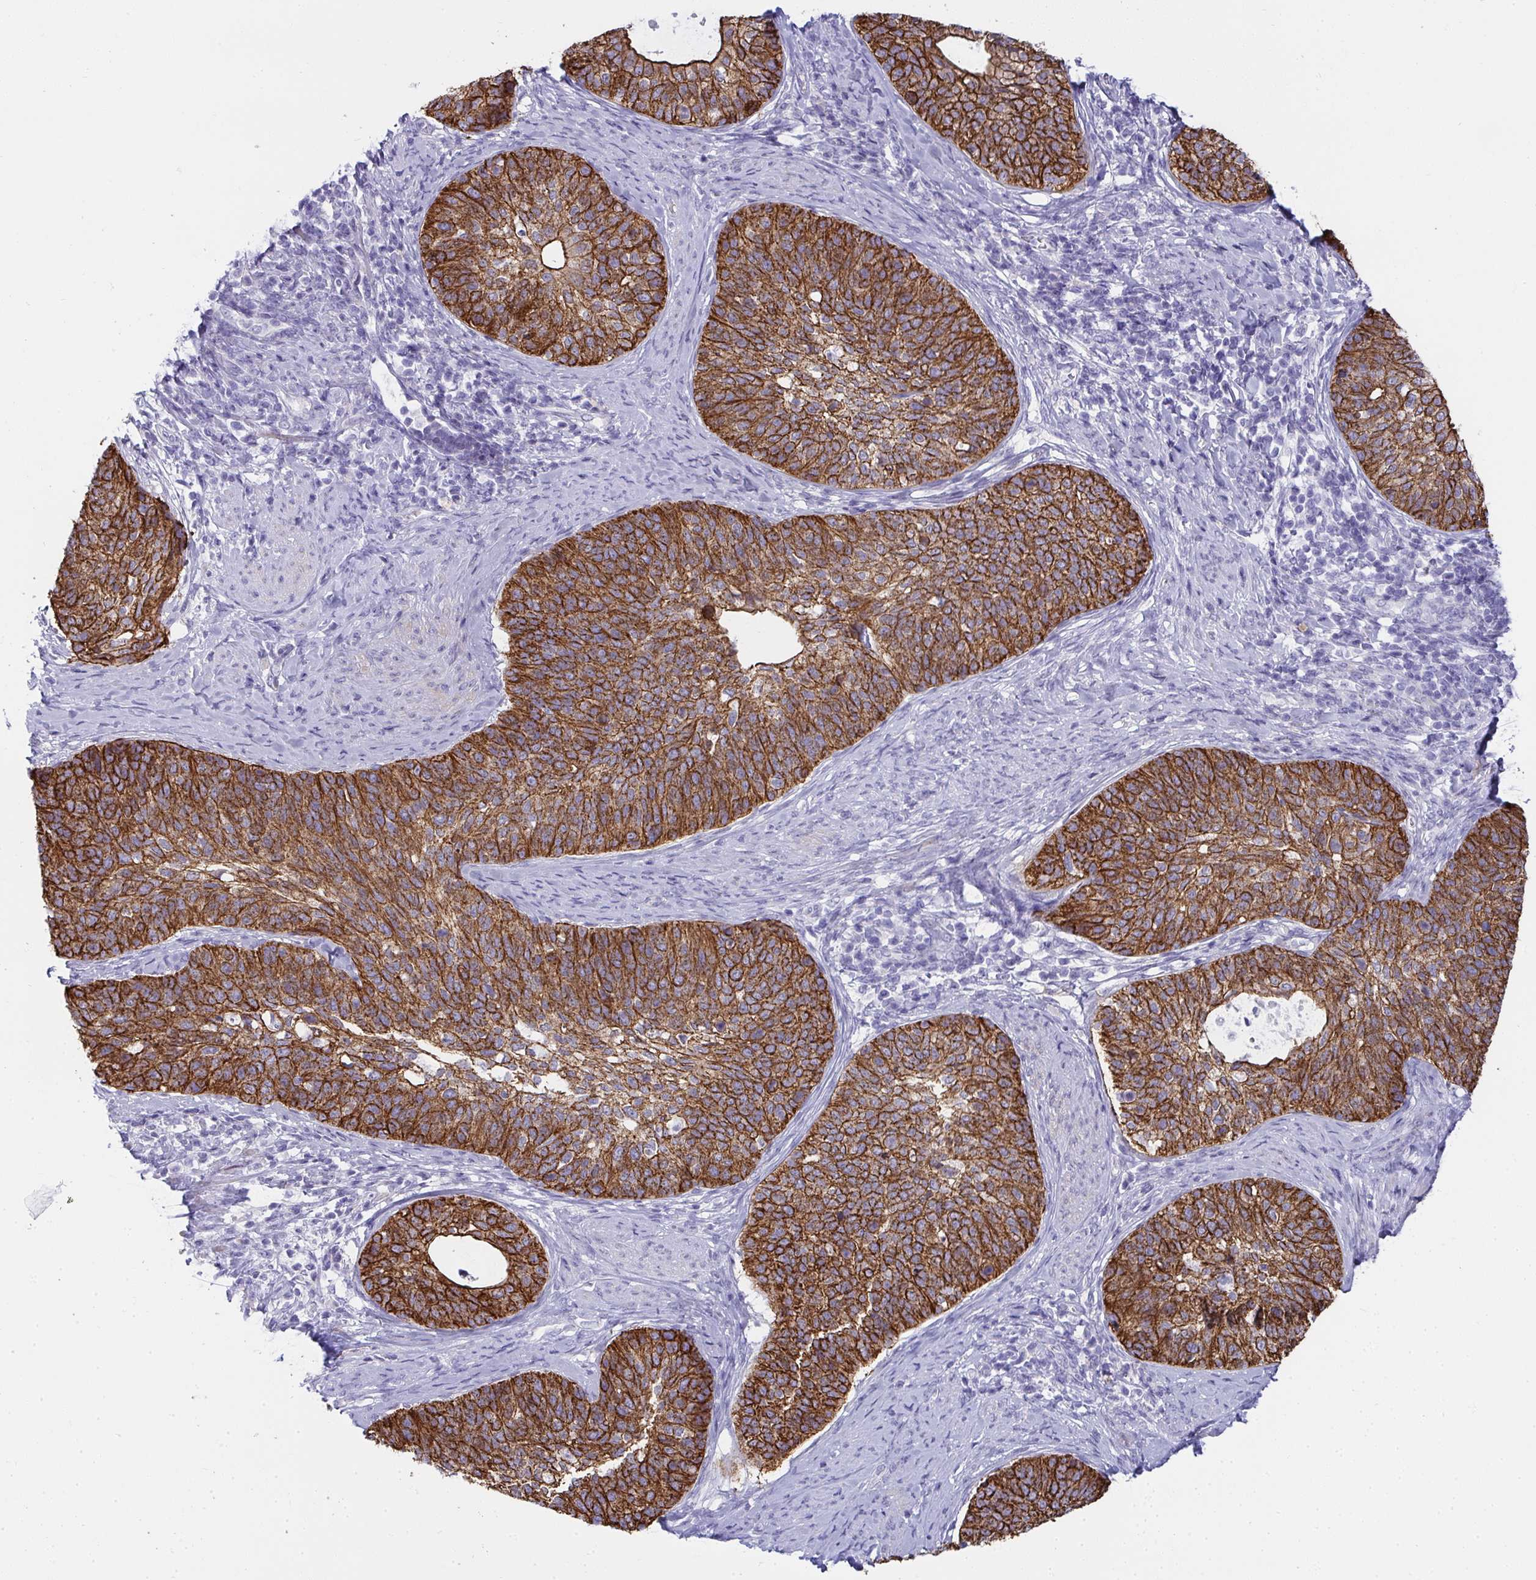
{"staining": {"intensity": "strong", "quantity": ">75%", "location": "cytoplasmic/membranous"}, "tissue": "cervical cancer", "cell_type": "Tumor cells", "image_type": "cancer", "snomed": [{"axis": "morphology", "description": "Squamous cell carcinoma, NOS"}, {"axis": "topography", "description": "Cervix"}], "caption": "A histopathology image of squamous cell carcinoma (cervical) stained for a protein displays strong cytoplasmic/membranous brown staining in tumor cells. Nuclei are stained in blue.", "gene": "AK5", "patient": {"sex": "female", "age": 69}}